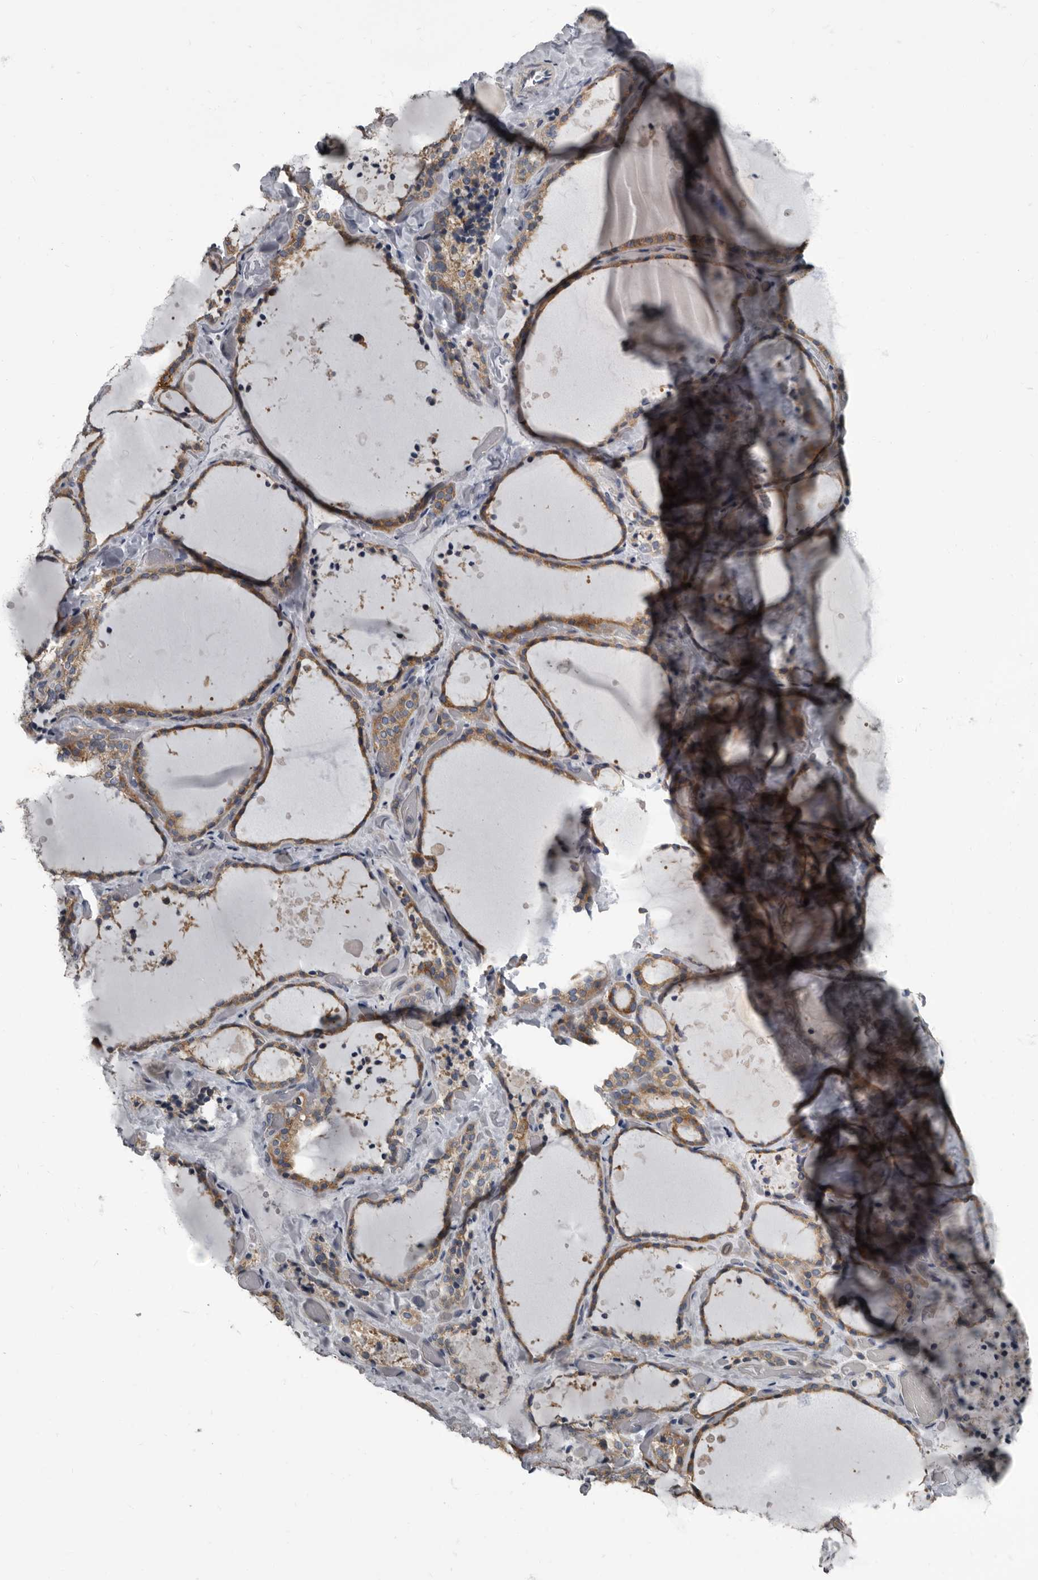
{"staining": {"intensity": "moderate", "quantity": ">75%", "location": "cytoplasmic/membranous"}, "tissue": "thyroid gland", "cell_type": "Glandular cells", "image_type": "normal", "snomed": [{"axis": "morphology", "description": "Normal tissue, NOS"}, {"axis": "topography", "description": "Thyroid gland"}], "caption": "Protein expression analysis of unremarkable human thyroid gland reveals moderate cytoplasmic/membranous staining in approximately >75% of glandular cells. (brown staining indicates protein expression, while blue staining denotes nuclei).", "gene": "TPD52L1", "patient": {"sex": "female", "age": 44}}